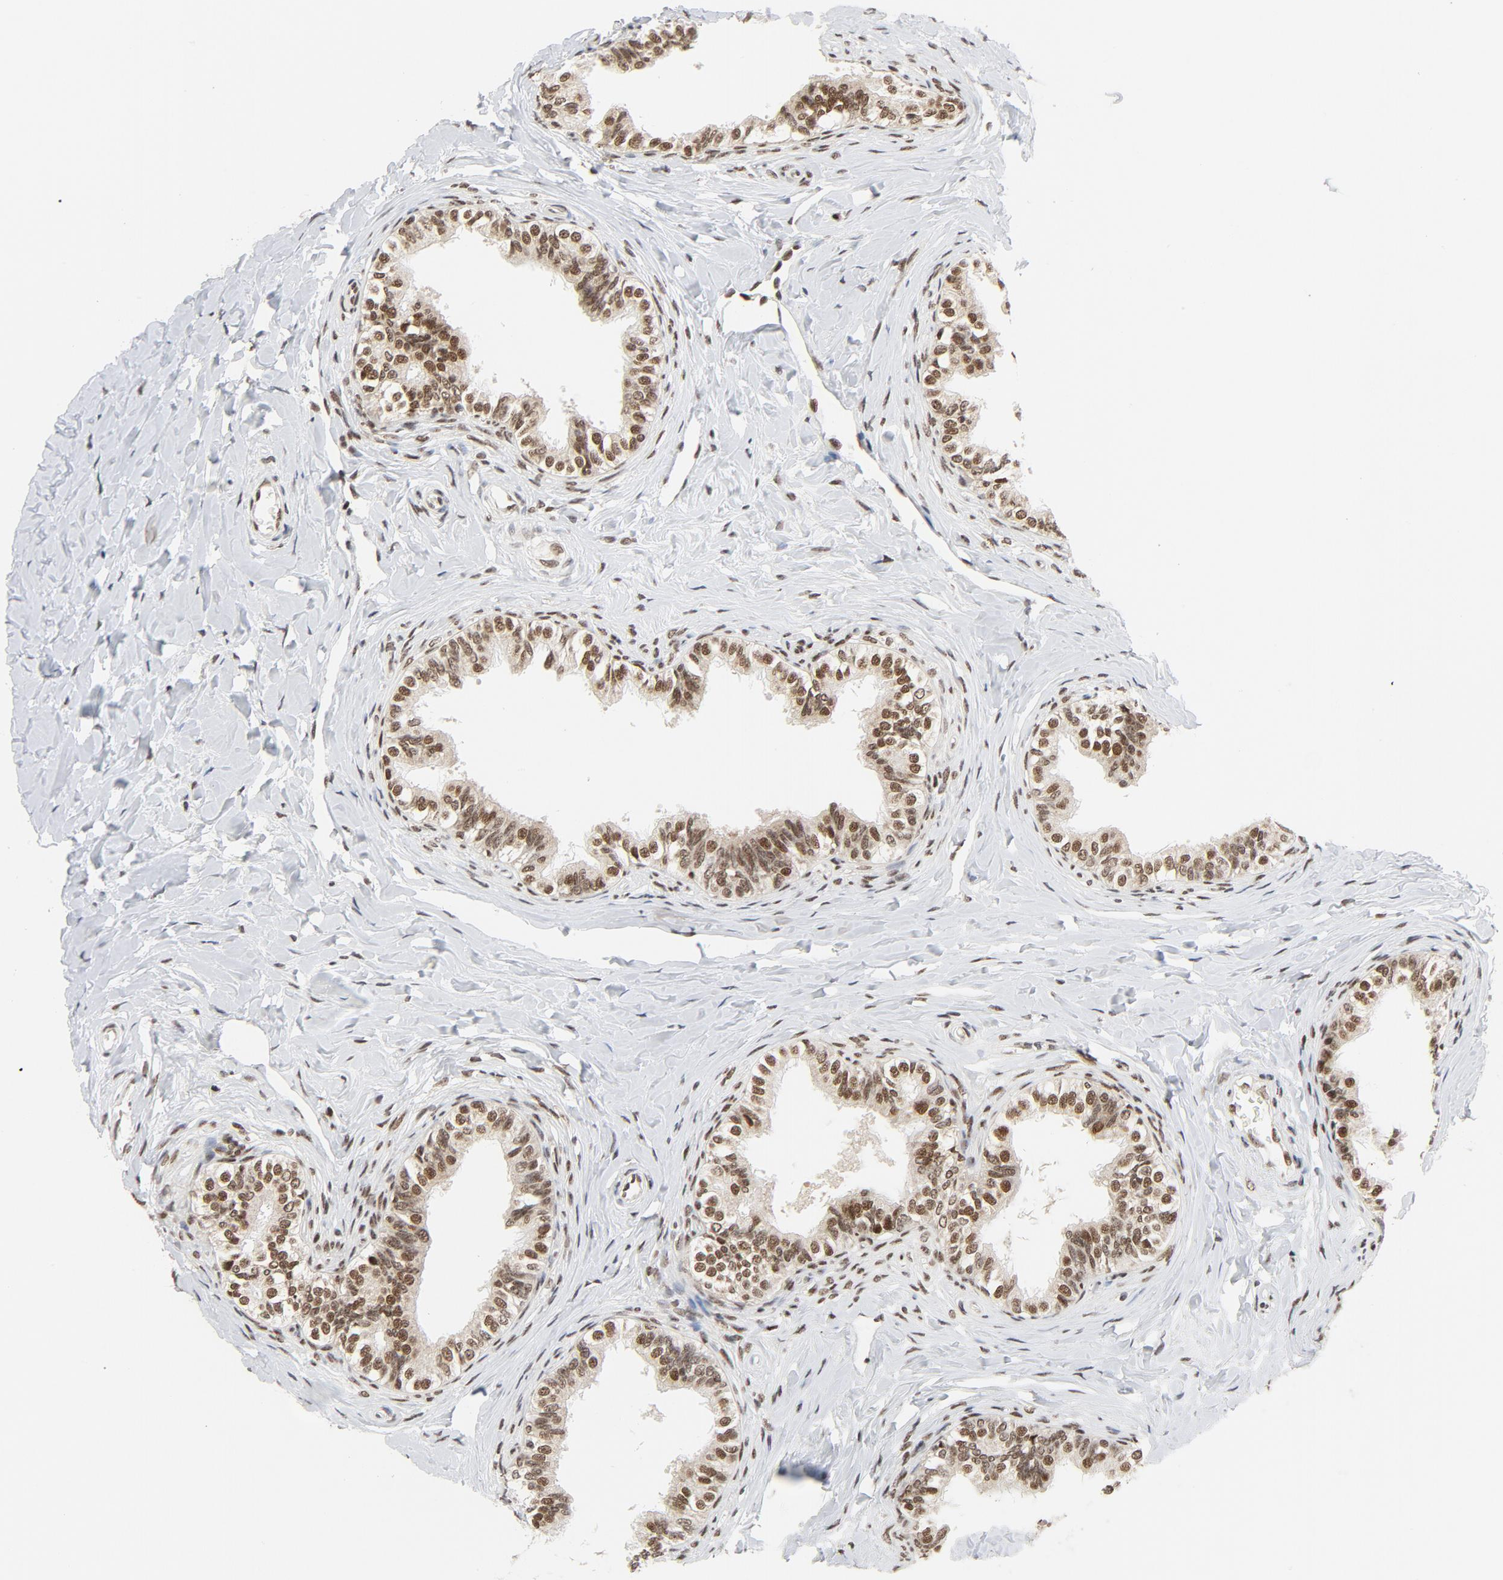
{"staining": {"intensity": "moderate", "quantity": ">75%", "location": "nuclear"}, "tissue": "epididymis", "cell_type": "Glandular cells", "image_type": "normal", "snomed": [{"axis": "morphology", "description": "Normal tissue, NOS"}, {"axis": "topography", "description": "Soft tissue"}, {"axis": "topography", "description": "Epididymis"}], "caption": "The histopathology image demonstrates staining of unremarkable epididymis, revealing moderate nuclear protein expression (brown color) within glandular cells.", "gene": "ERCC1", "patient": {"sex": "male", "age": 26}}